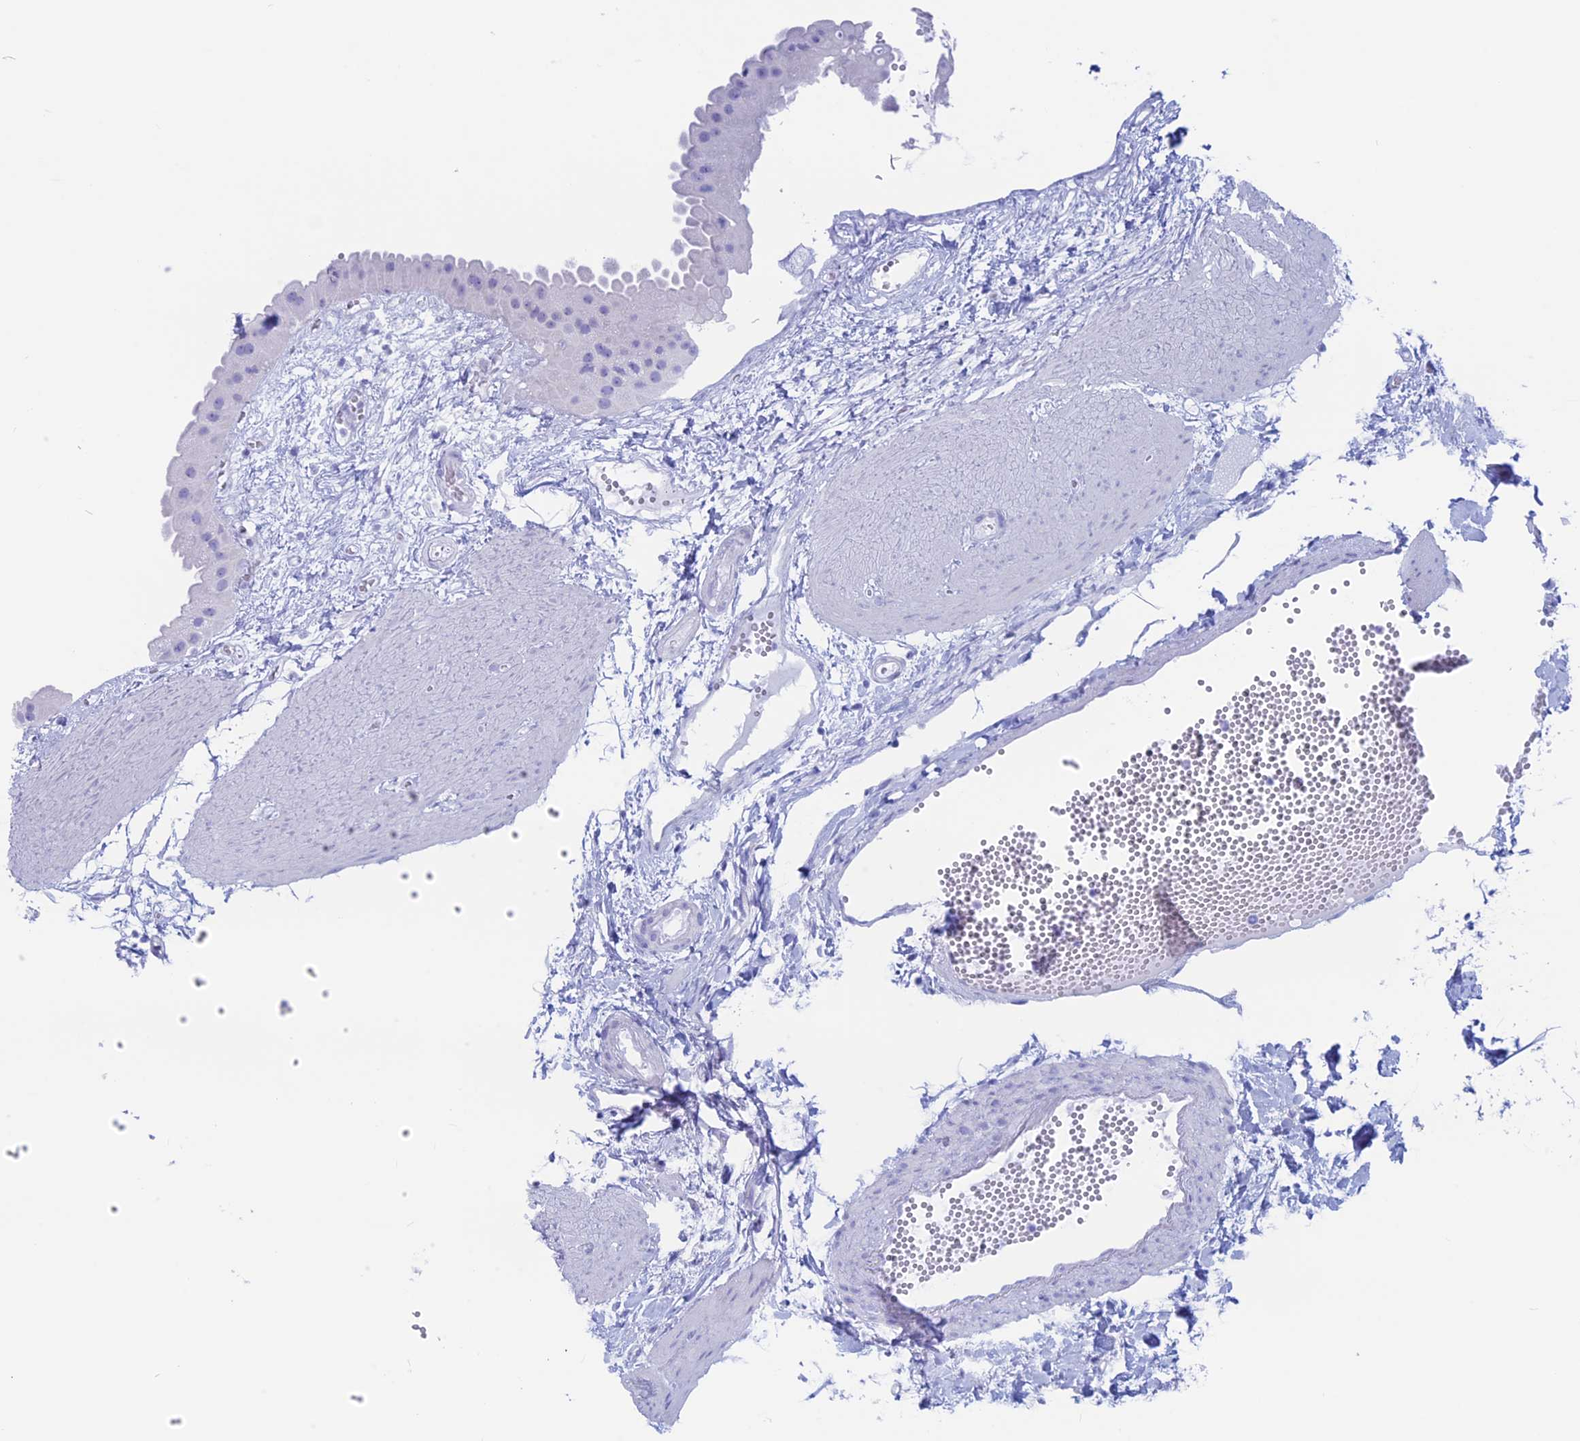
{"staining": {"intensity": "negative", "quantity": "none", "location": "none"}, "tissue": "gallbladder", "cell_type": "Glandular cells", "image_type": "normal", "snomed": [{"axis": "morphology", "description": "Normal tissue, NOS"}, {"axis": "topography", "description": "Gallbladder"}], "caption": "Histopathology image shows no significant protein positivity in glandular cells of benign gallbladder. (Stains: DAB (3,3'-diaminobenzidine) IHC with hematoxylin counter stain, Microscopy: brightfield microscopy at high magnification).", "gene": "RP1", "patient": {"sex": "female", "age": 64}}